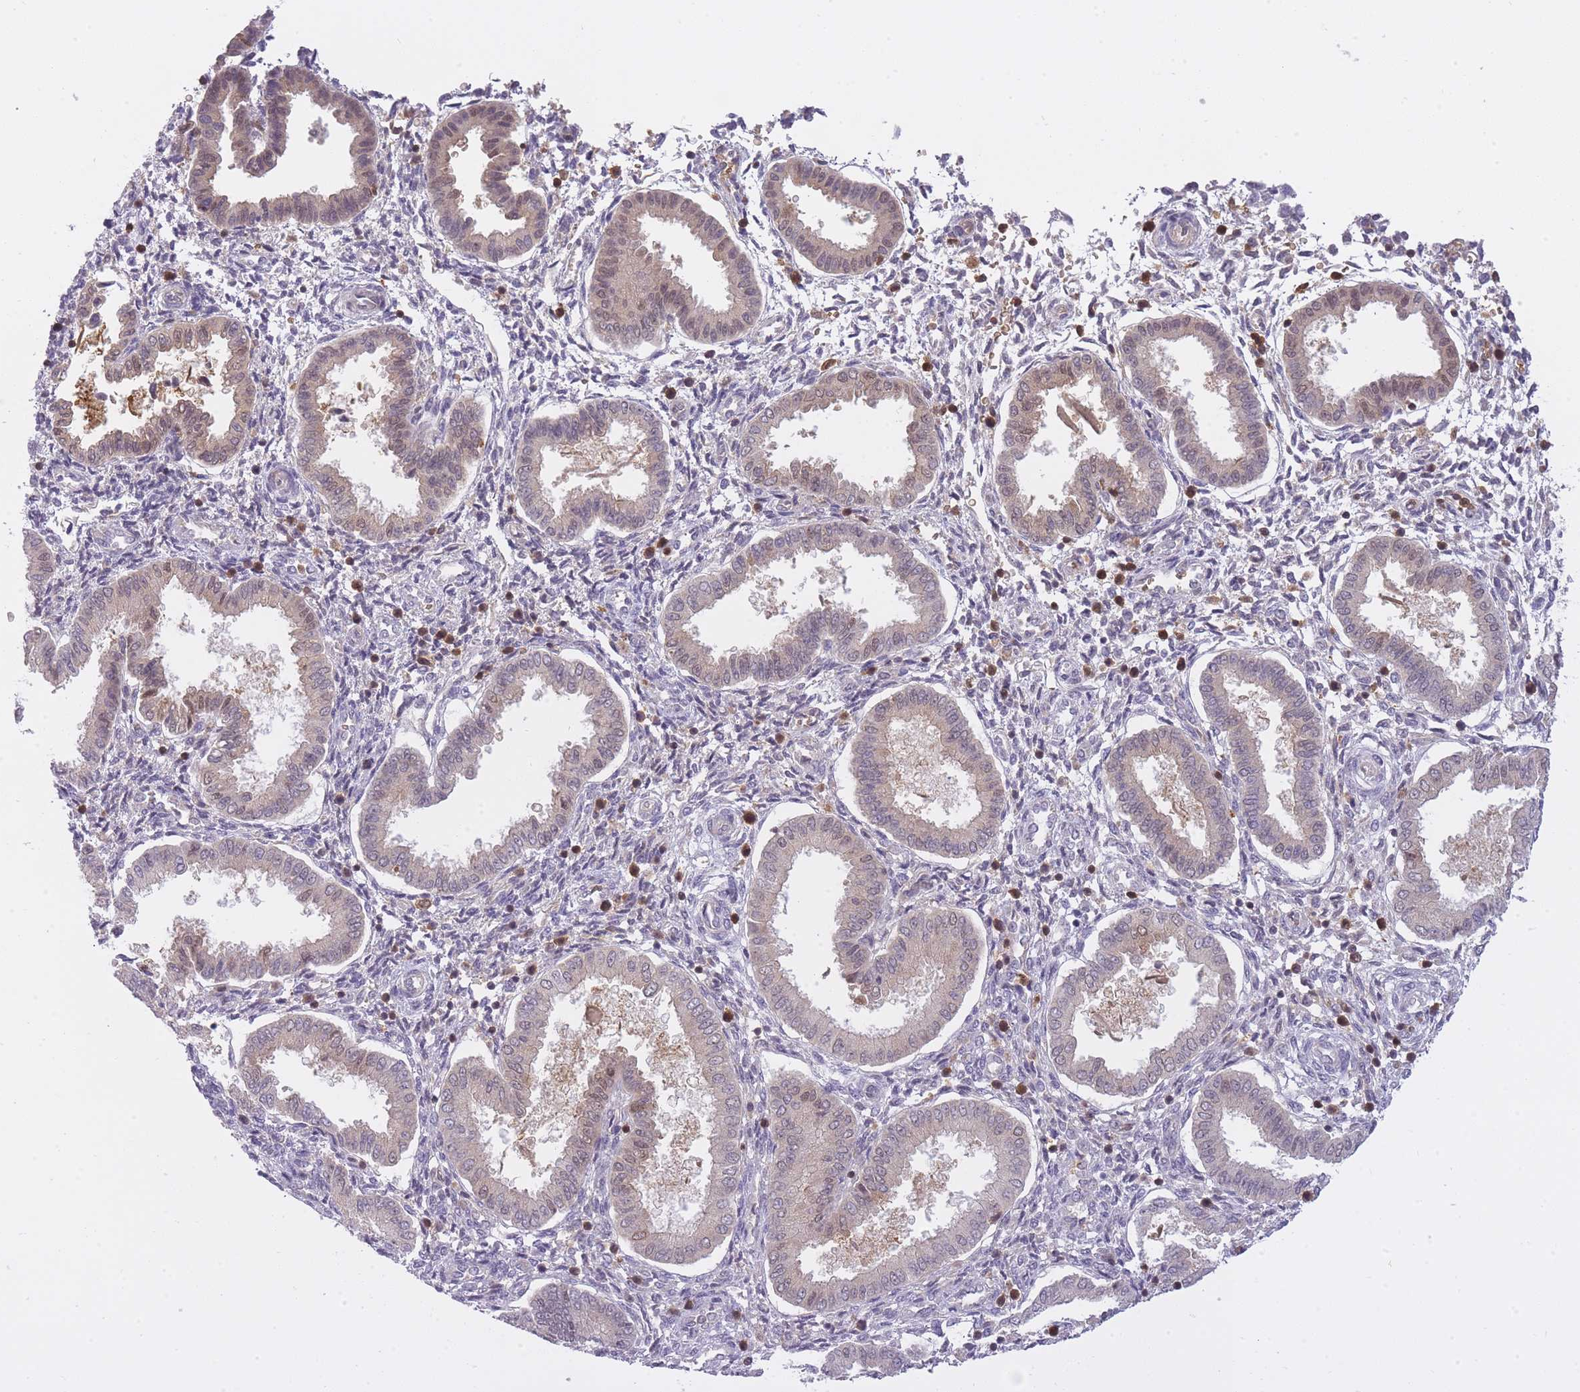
{"staining": {"intensity": "strong", "quantity": "<25%", "location": "nuclear"}, "tissue": "endometrium", "cell_type": "Cells in endometrial stroma", "image_type": "normal", "snomed": [{"axis": "morphology", "description": "Normal tissue, NOS"}, {"axis": "topography", "description": "Endometrium"}], "caption": "Protein staining shows strong nuclear expression in approximately <25% of cells in endometrial stroma in unremarkable endometrium.", "gene": "CXorf38", "patient": {"sex": "female", "age": 24}}